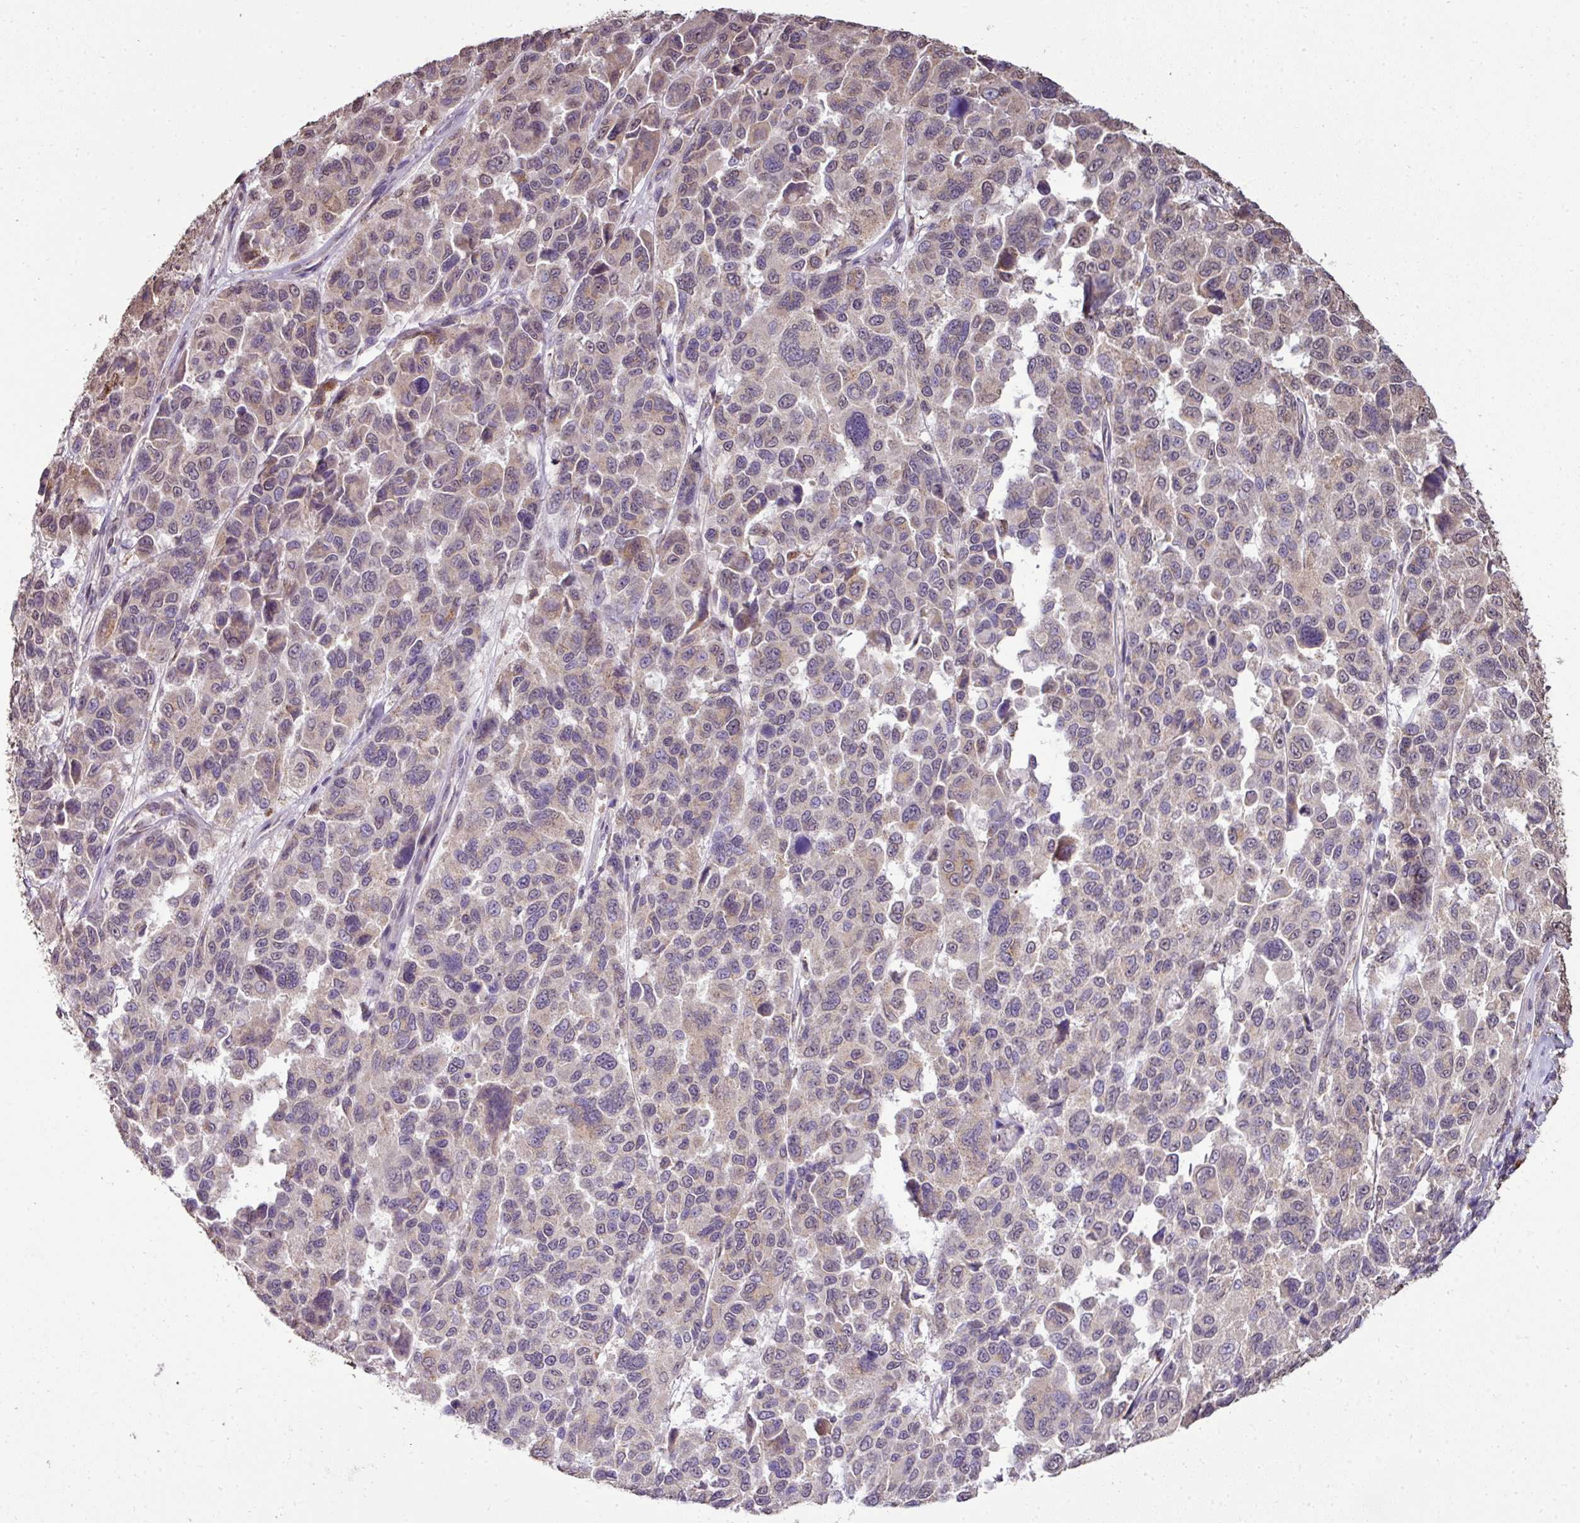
{"staining": {"intensity": "weak", "quantity": "25%-75%", "location": "cytoplasmic/membranous"}, "tissue": "melanoma", "cell_type": "Tumor cells", "image_type": "cancer", "snomed": [{"axis": "morphology", "description": "Malignant melanoma, NOS"}, {"axis": "topography", "description": "Skin"}], "caption": "The immunohistochemical stain highlights weak cytoplasmic/membranous expression in tumor cells of malignant melanoma tissue.", "gene": "JPH2", "patient": {"sex": "female", "age": 66}}